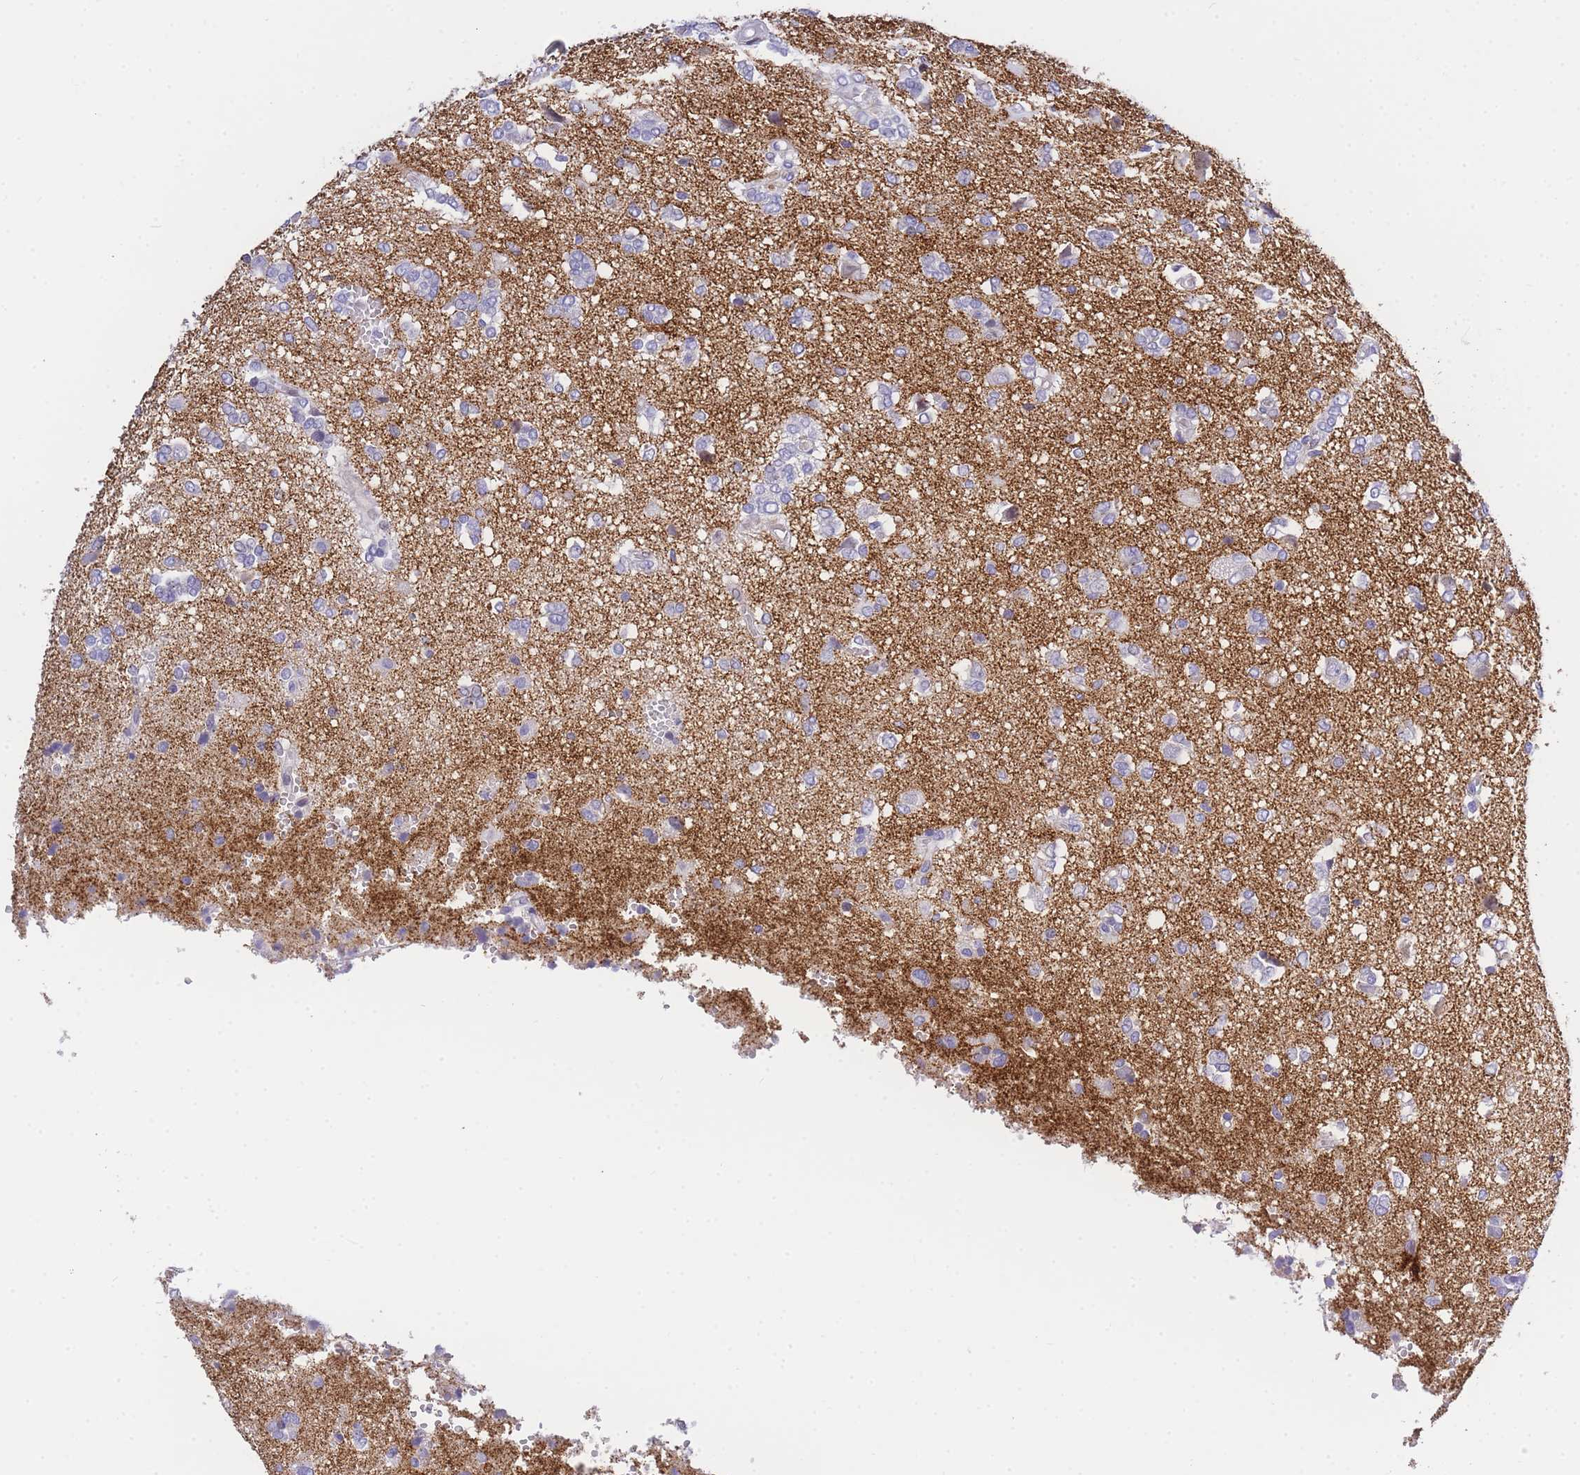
{"staining": {"intensity": "negative", "quantity": "none", "location": "none"}, "tissue": "glioma", "cell_type": "Tumor cells", "image_type": "cancer", "snomed": [{"axis": "morphology", "description": "Glioma, malignant, High grade"}, {"axis": "topography", "description": "Brain"}], "caption": "Tumor cells are negative for brown protein staining in malignant glioma (high-grade).", "gene": "TIFAB", "patient": {"sex": "female", "age": 59}}